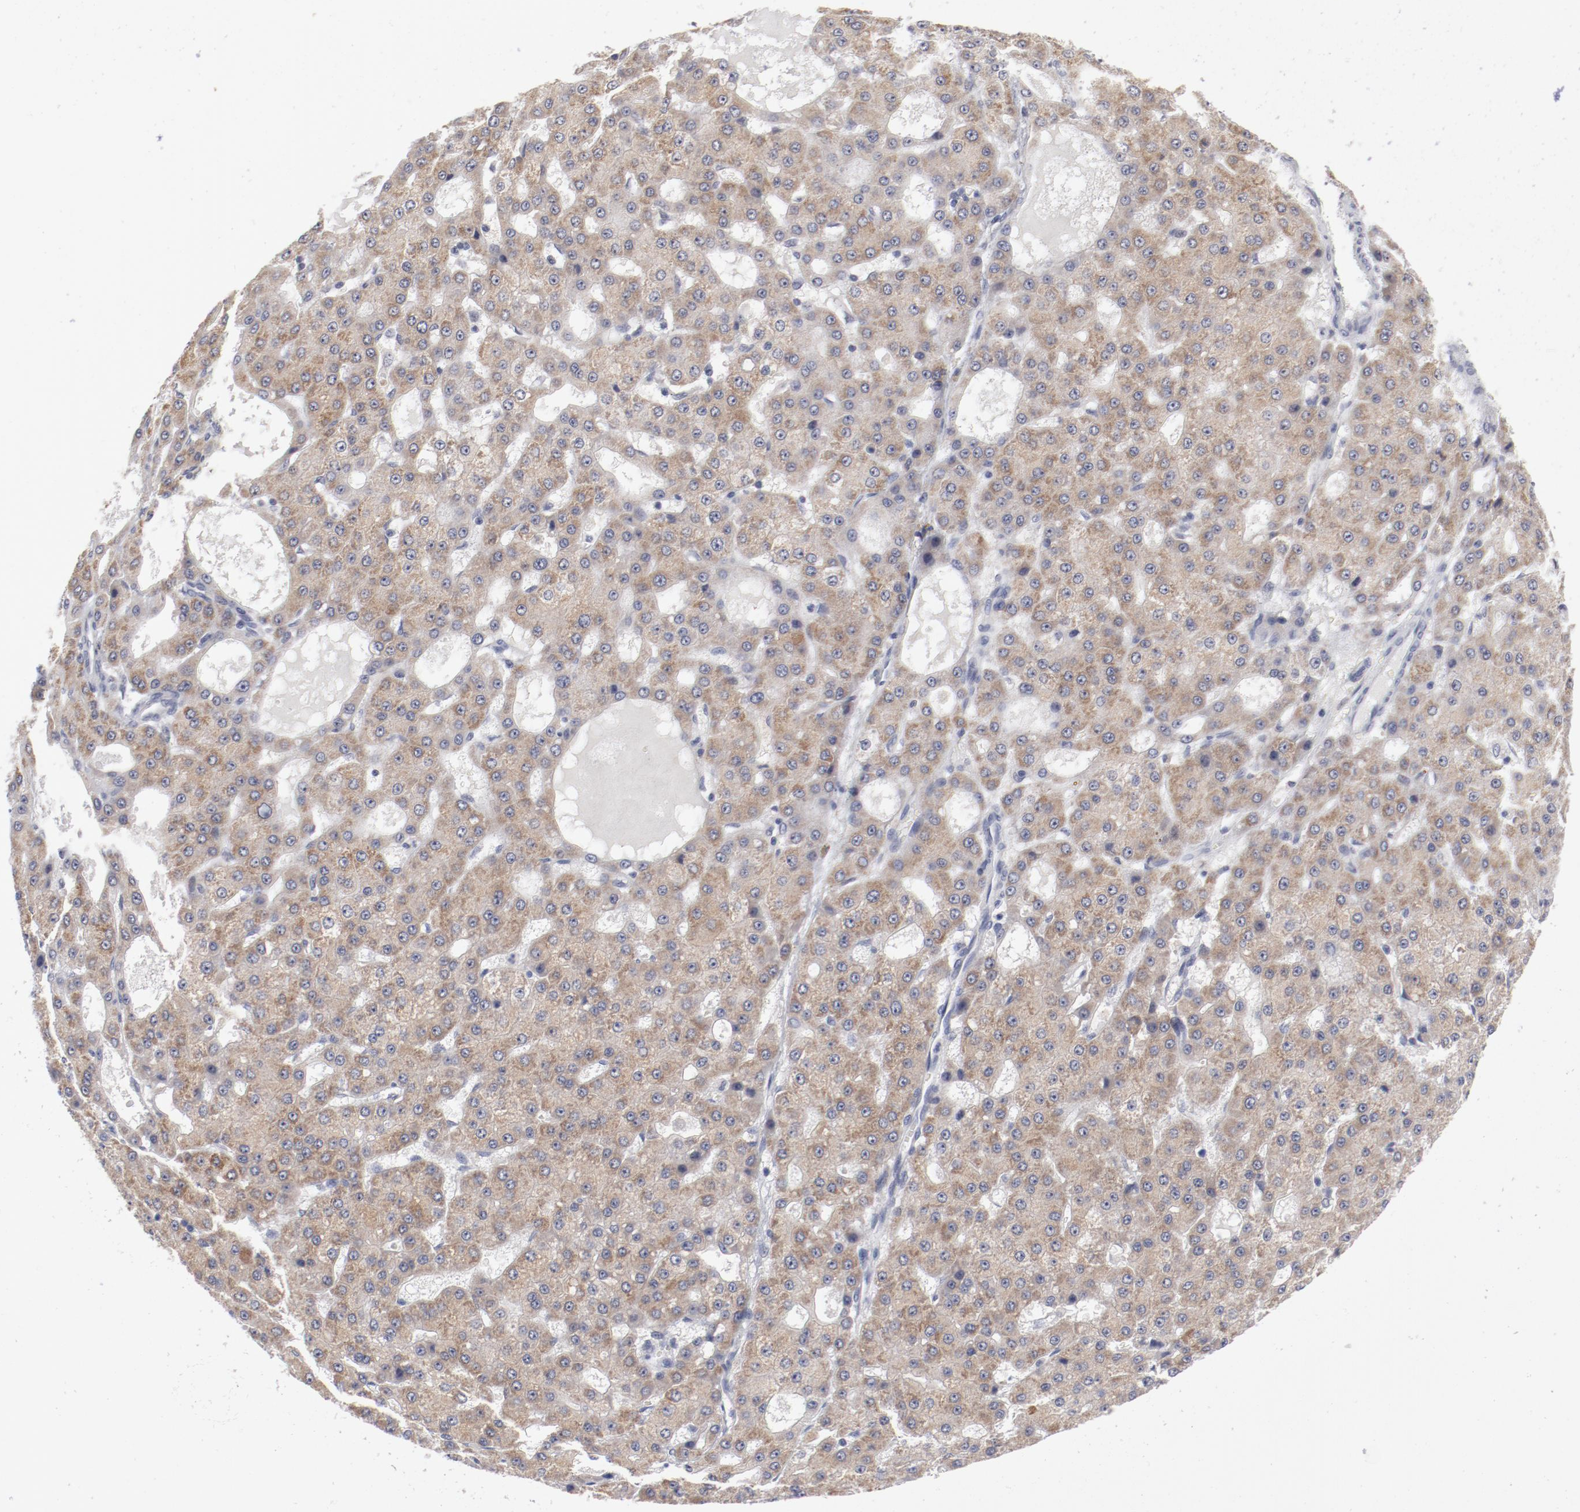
{"staining": {"intensity": "moderate", "quantity": ">75%", "location": "cytoplasmic/membranous"}, "tissue": "liver cancer", "cell_type": "Tumor cells", "image_type": "cancer", "snomed": [{"axis": "morphology", "description": "Carcinoma, Hepatocellular, NOS"}, {"axis": "topography", "description": "Liver"}], "caption": "Immunohistochemical staining of human liver cancer displays medium levels of moderate cytoplasmic/membranous protein expression in approximately >75% of tumor cells.", "gene": "SH3BGR", "patient": {"sex": "male", "age": 47}}